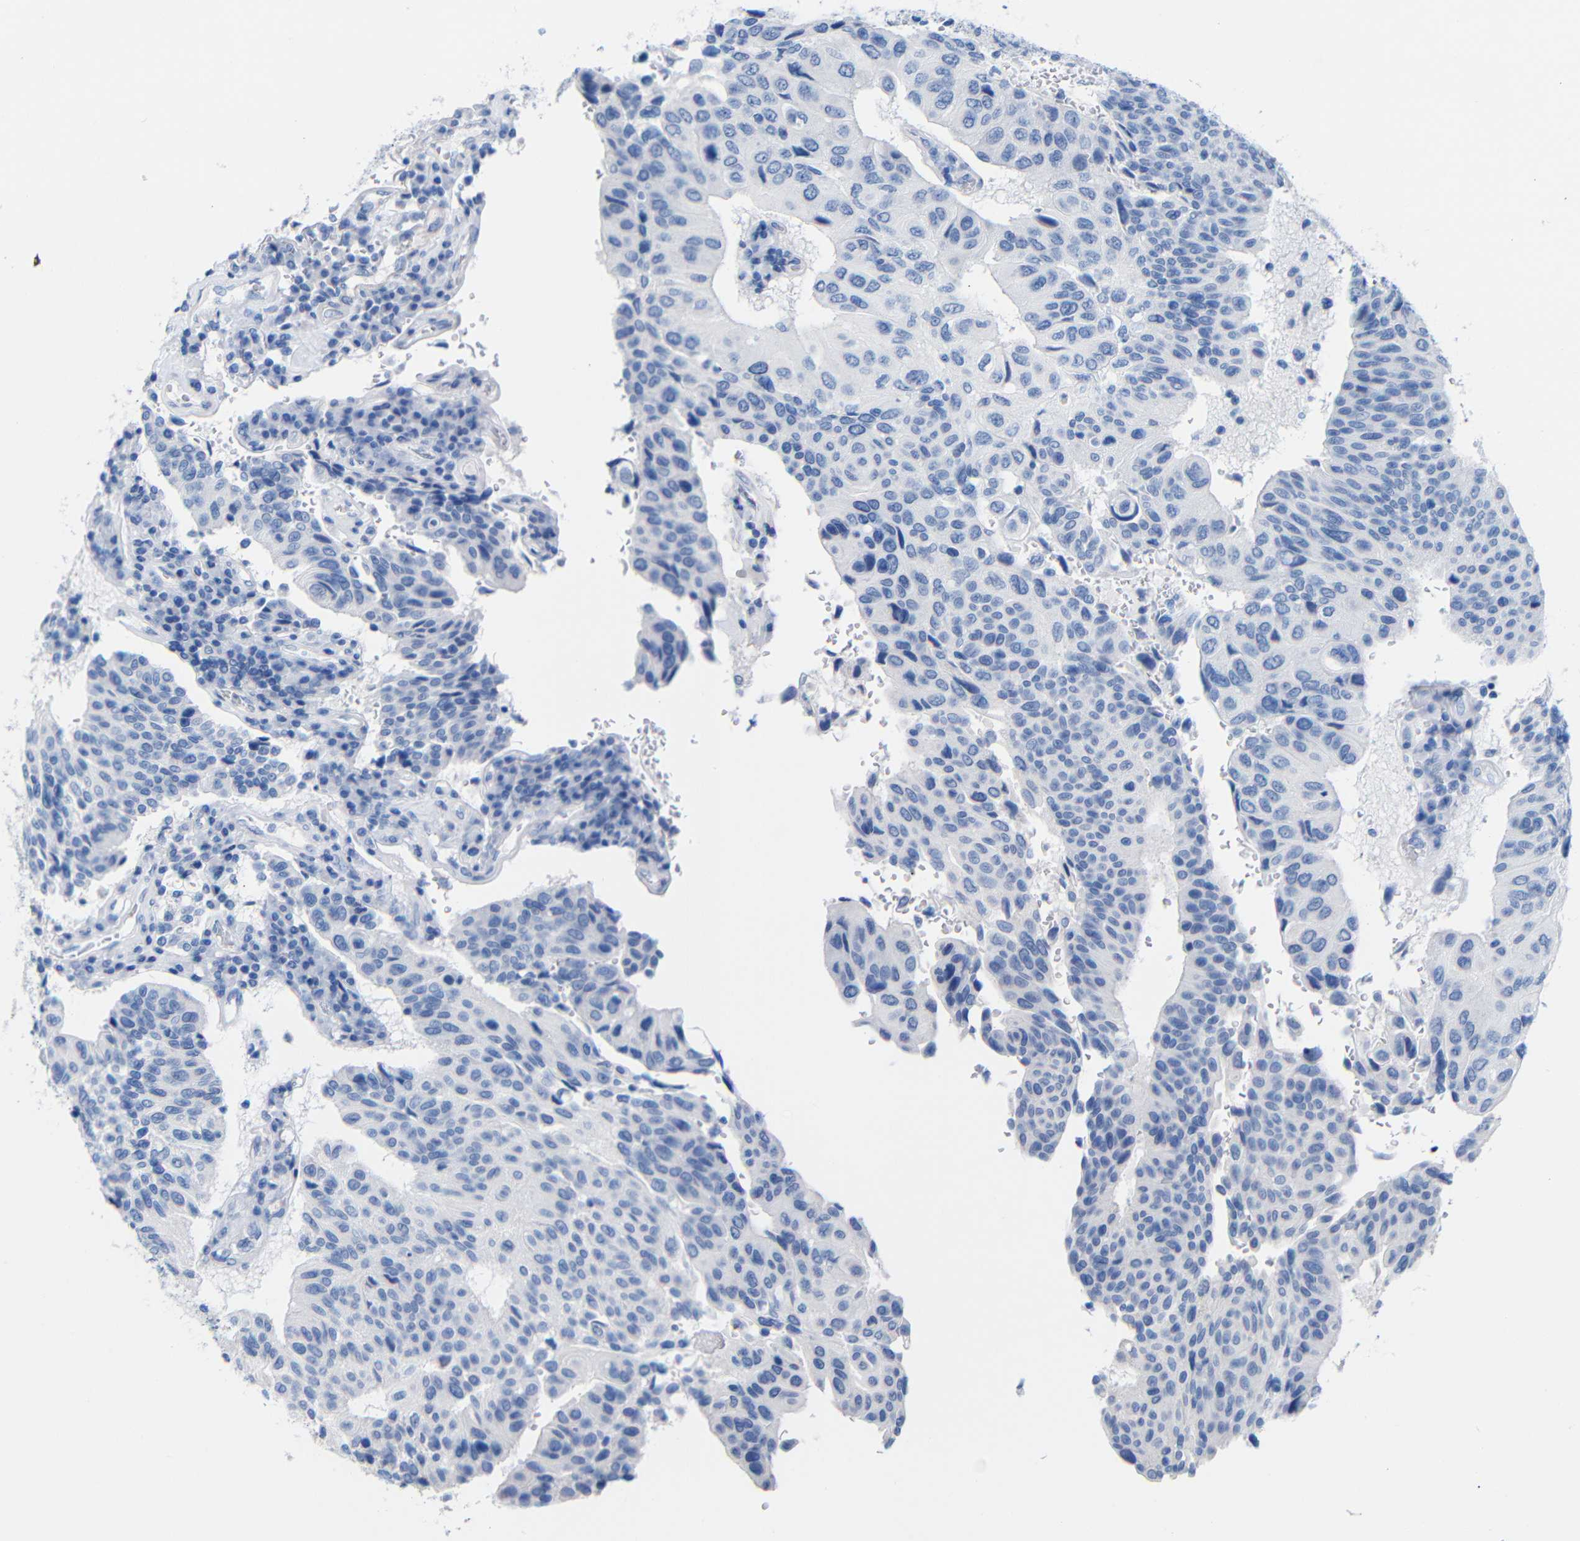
{"staining": {"intensity": "negative", "quantity": "none", "location": "none"}, "tissue": "urothelial cancer", "cell_type": "Tumor cells", "image_type": "cancer", "snomed": [{"axis": "morphology", "description": "Urothelial carcinoma, High grade"}, {"axis": "topography", "description": "Urinary bladder"}], "caption": "This is an IHC micrograph of human urothelial cancer. There is no positivity in tumor cells.", "gene": "CGNL1", "patient": {"sex": "male", "age": 66}}